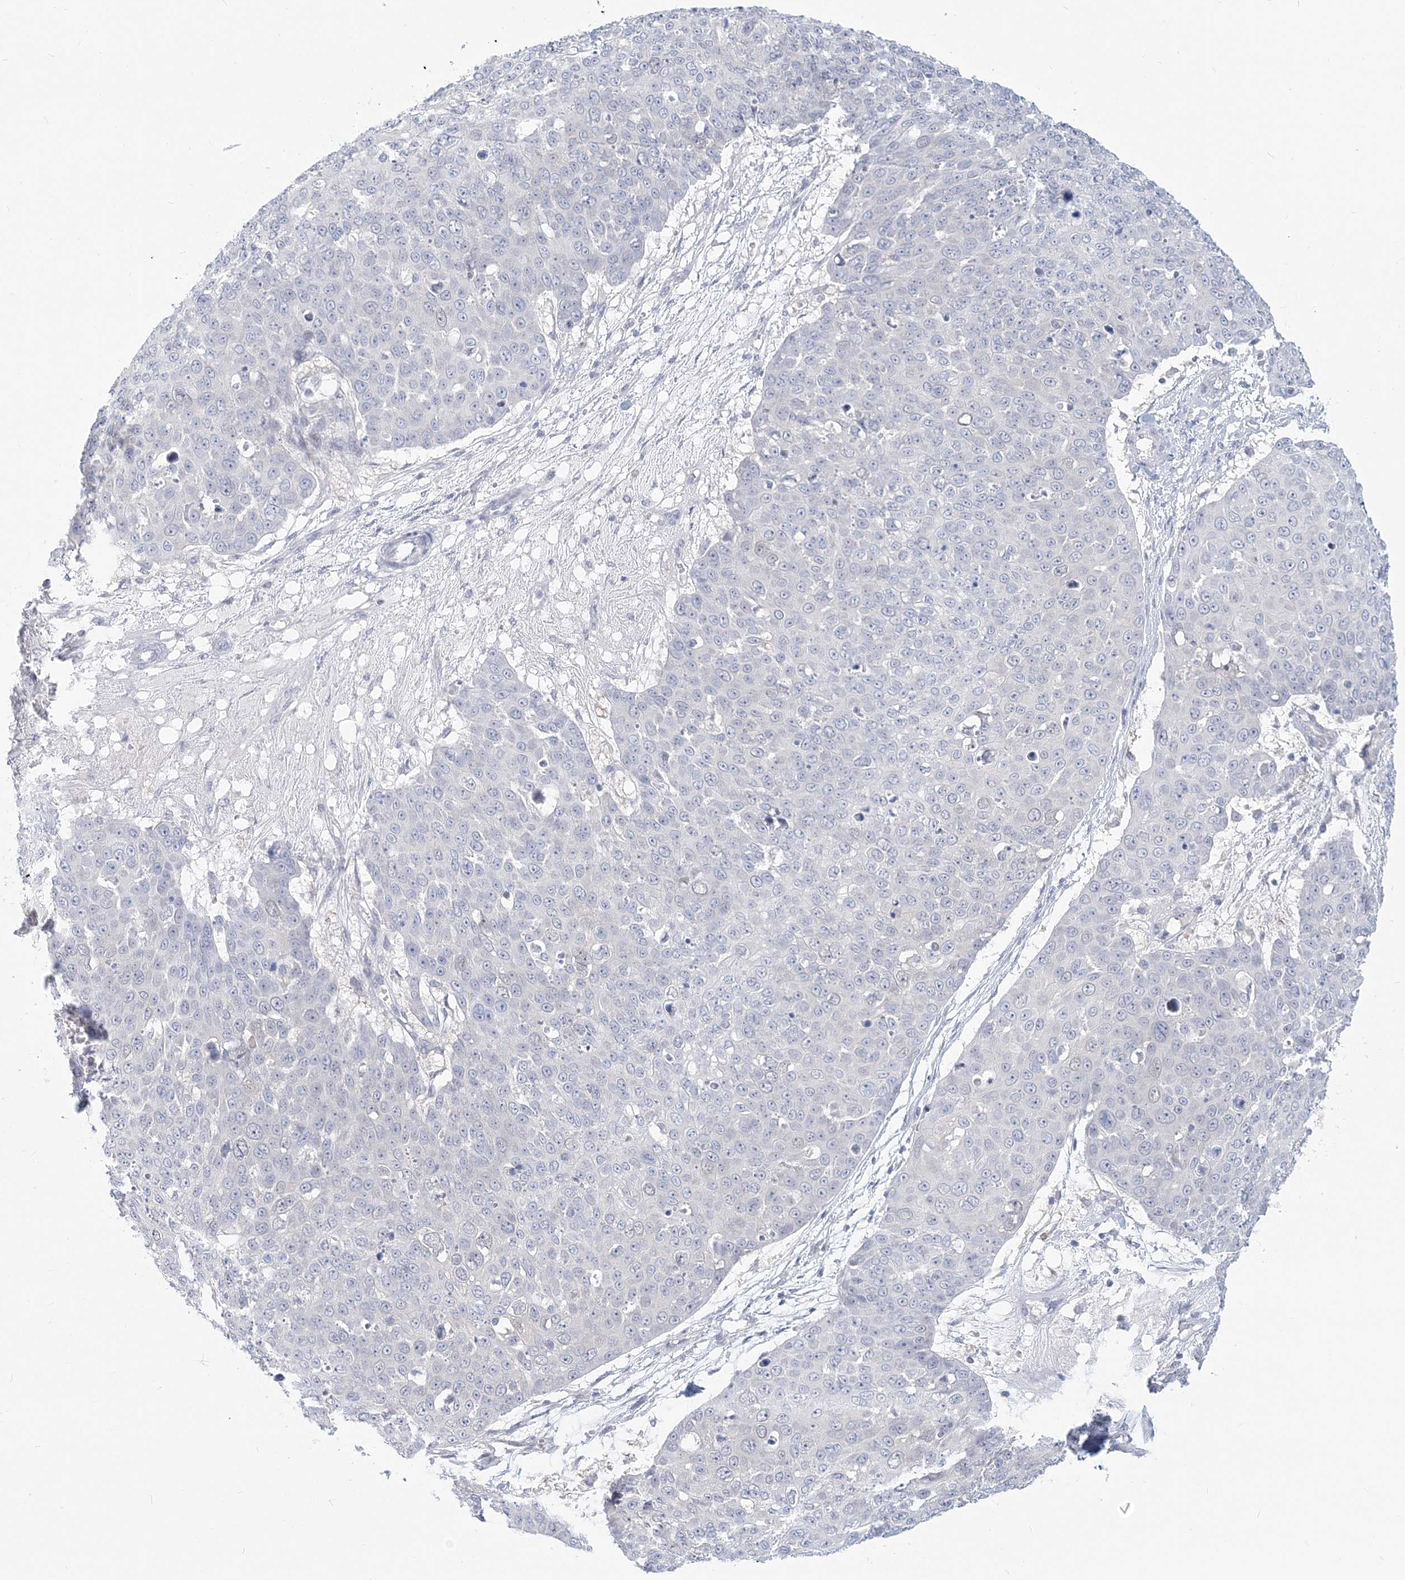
{"staining": {"intensity": "negative", "quantity": "none", "location": "none"}, "tissue": "skin cancer", "cell_type": "Tumor cells", "image_type": "cancer", "snomed": [{"axis": "morphology", "description": "Squamous cell carcinoma, NOS"}, {"axis": "topography", "description": "Skin"}], "caption": "Tumor cells are negative for brown protein staining in squamous cell carcinoma (skin).", "gene": "GMPPA", "patient": {"sex": "male", "age": 71}}